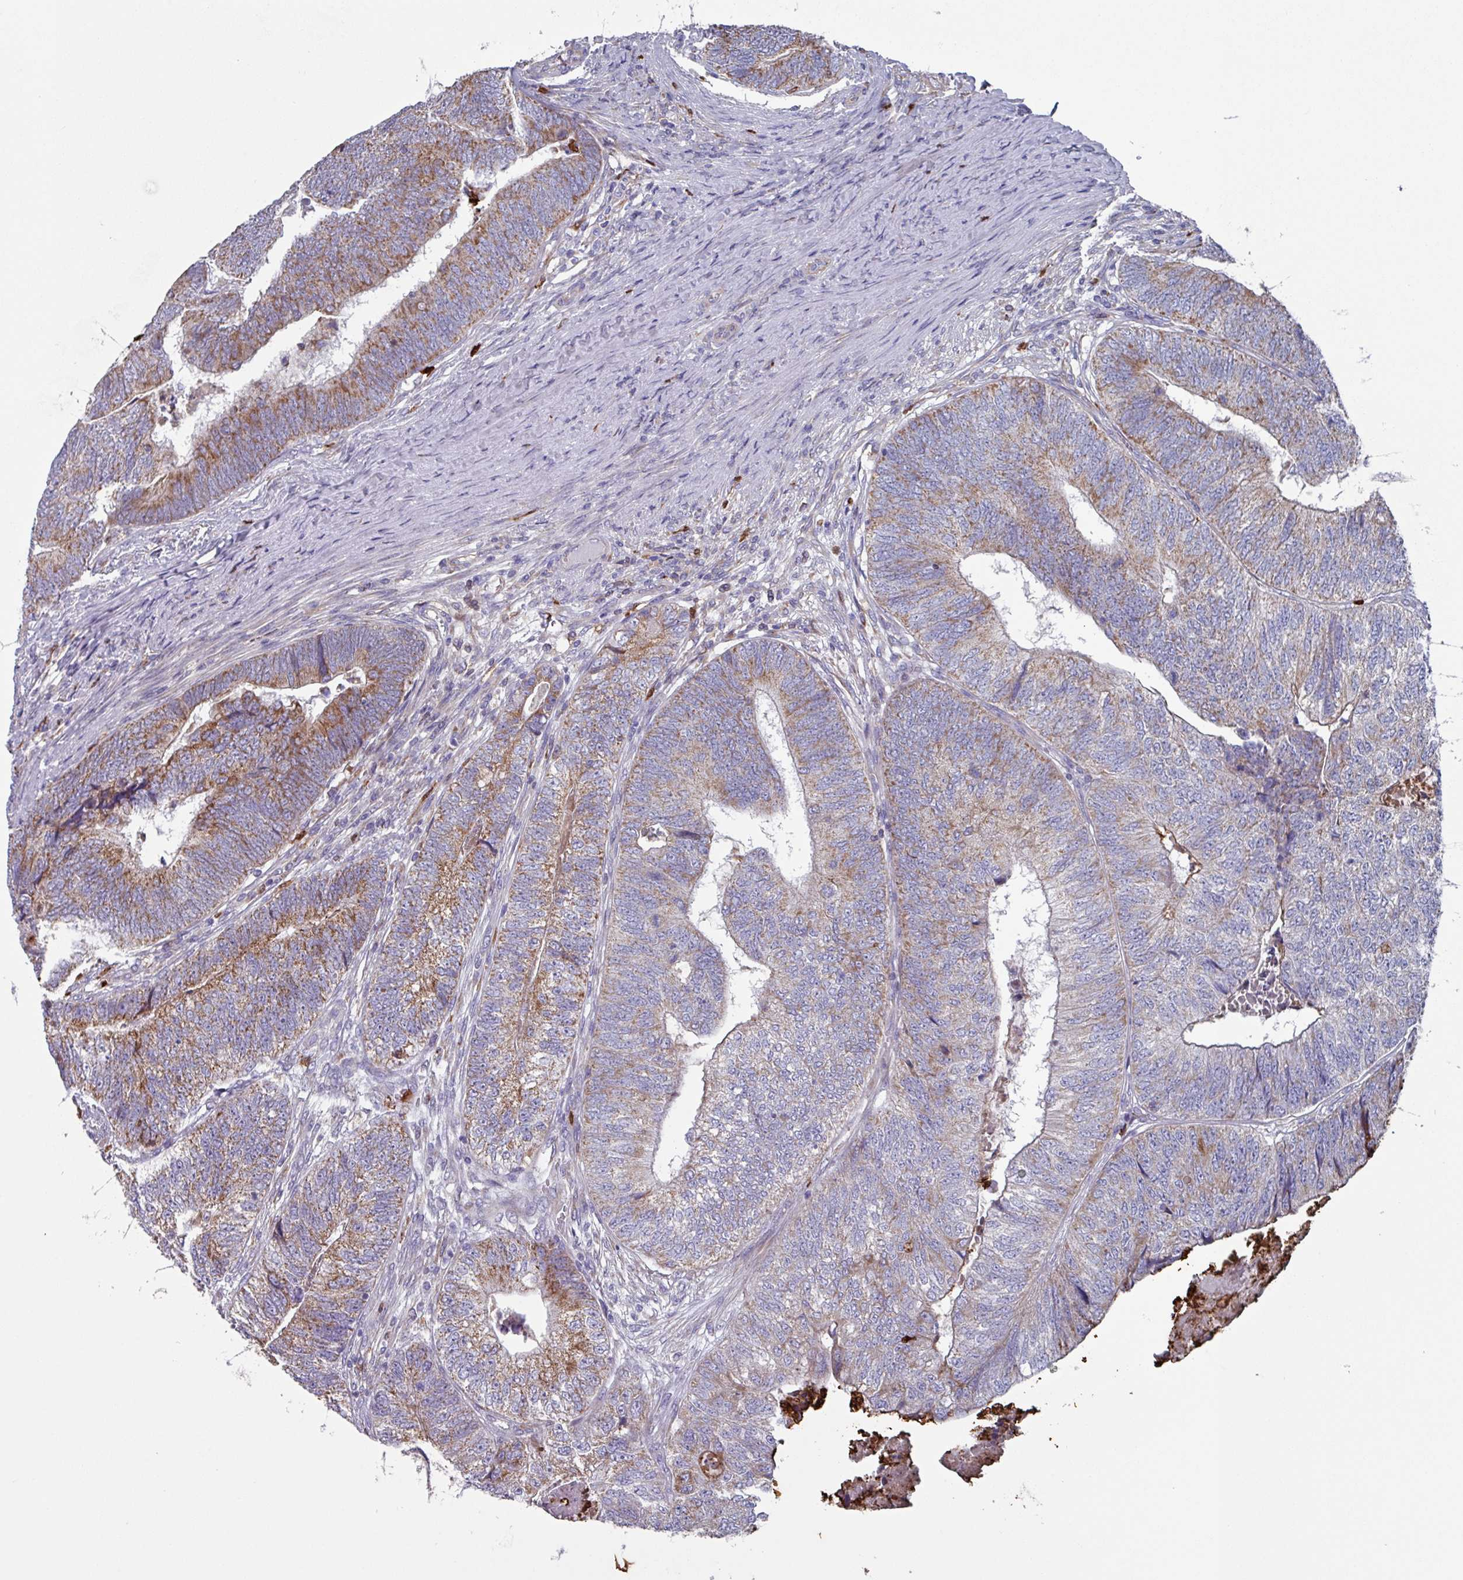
{"staining": {"intensity": "moderate", "quantity": ">75%", "location": "cytoplasmic/membranous"}, "tissue": "colorectal cancer", "cell_type": "Tumor cells", "image_type": "cancer", "snomed": [{"axis": "morphology", "description": "Adenocarcinoma, NOS"}, {"axis": "topography", "description": "Colon"}], "caption": "Immunohistochemistry (IHC) (DAB) staining of human colorectal adenocarcinoma exhibits moderate cytoplasmic/membranous protein positivity in about >75% of tumor cells.", "gene": "UQCC2", "patient": {"sex": "female", "age": 67}}